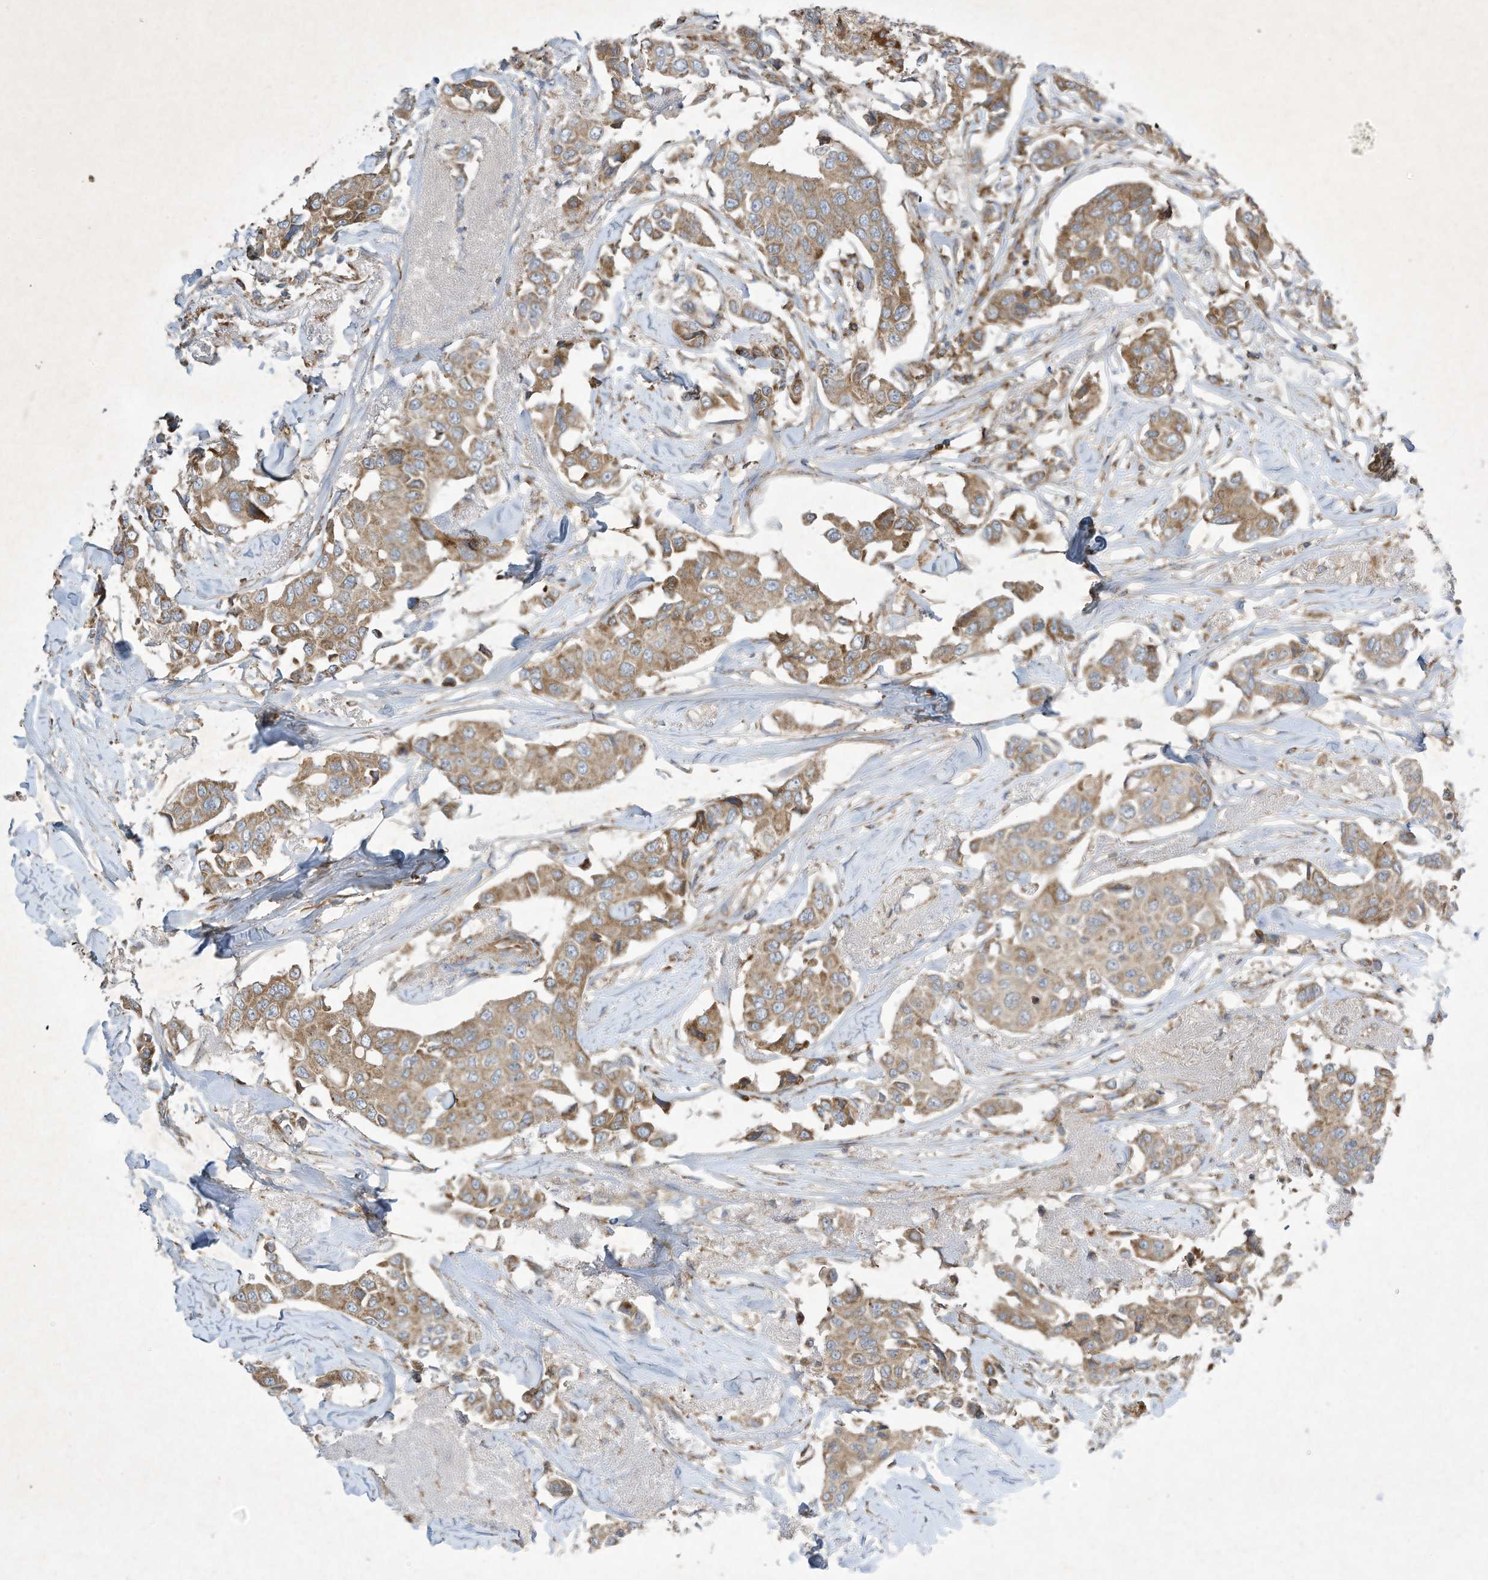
{"staining": {"intensity": "moderate", "quantity": ">75%", "location": "cytoplasmic/membranous"}, "tissue": "breast cancer", "cell_type": "Tumor cells", "image_type": "cancer", "snomed": [{"axis": "morphology", "description": "Duct carcinoma"}, {"axis": "topography", "description": "Breast"}], "caption": "IHC of human breast cancer (invasive ductal carcinoma) demonstrates medium levels of moderate cytoplasmic/membranous staining in approximately >75% of tumor cells.", "gene": "SYNJ2", "patient": {"sex": "female", "age": 80}}